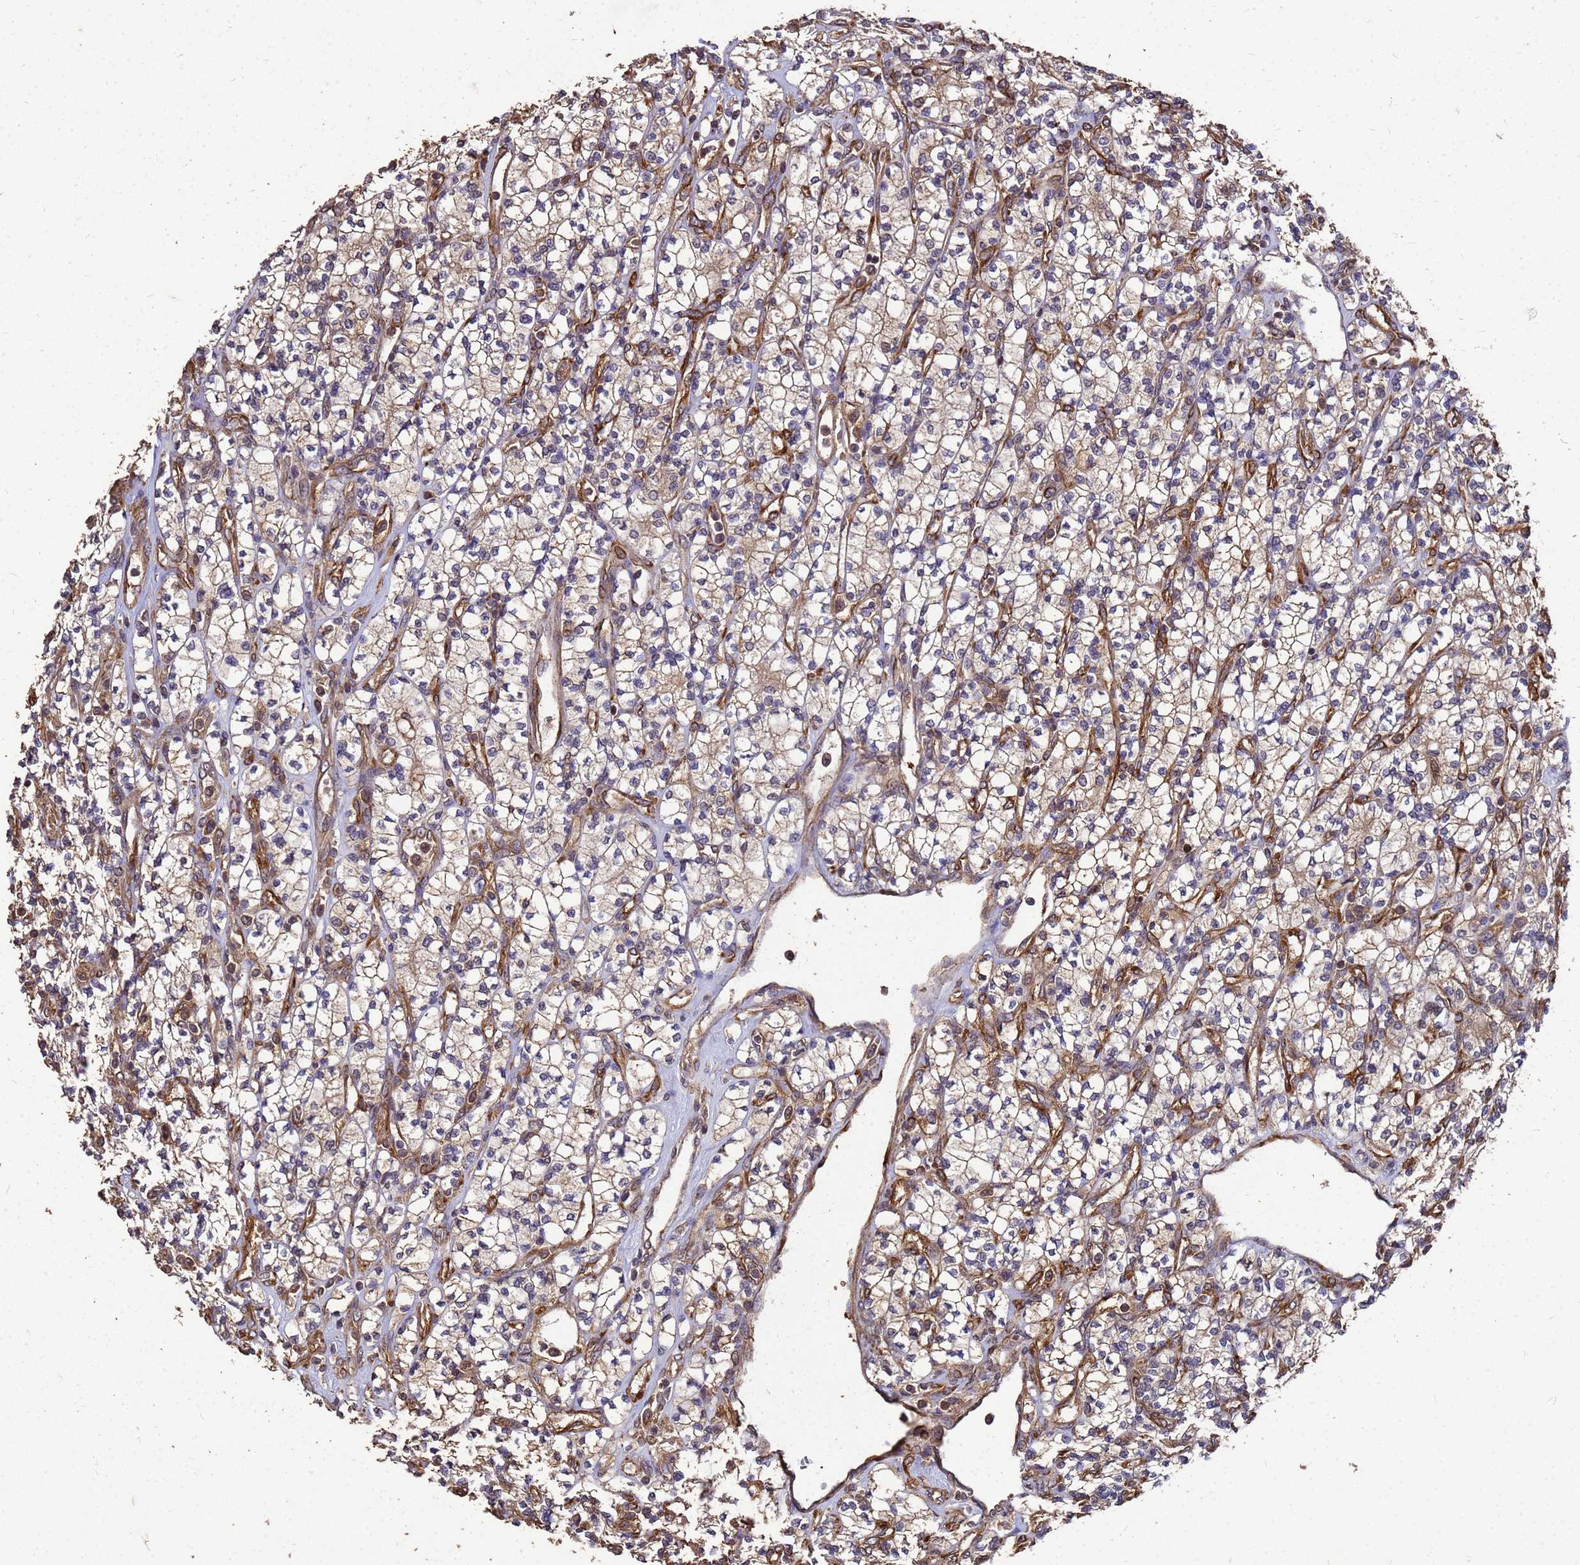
{"staining": {"intensity": "weak", "quantity": "<25%", "location": "cytoplasmic/membranous"}, "tissue": "renal cancer", "cell_type": "Tumor cells", "image_type": "cancer", "snomed": [{"axis": "morphology", "description": "Adenocarcinoma, NOS"}, {"axis": "topography", "description": "Kidney"}], "caption": "Histopathology image shows no protein expression in tumor cells of adenocarcinoma (renal) tissue.", "gene": "ZNF618", "patient": {"sex": "male", "age": 77}}